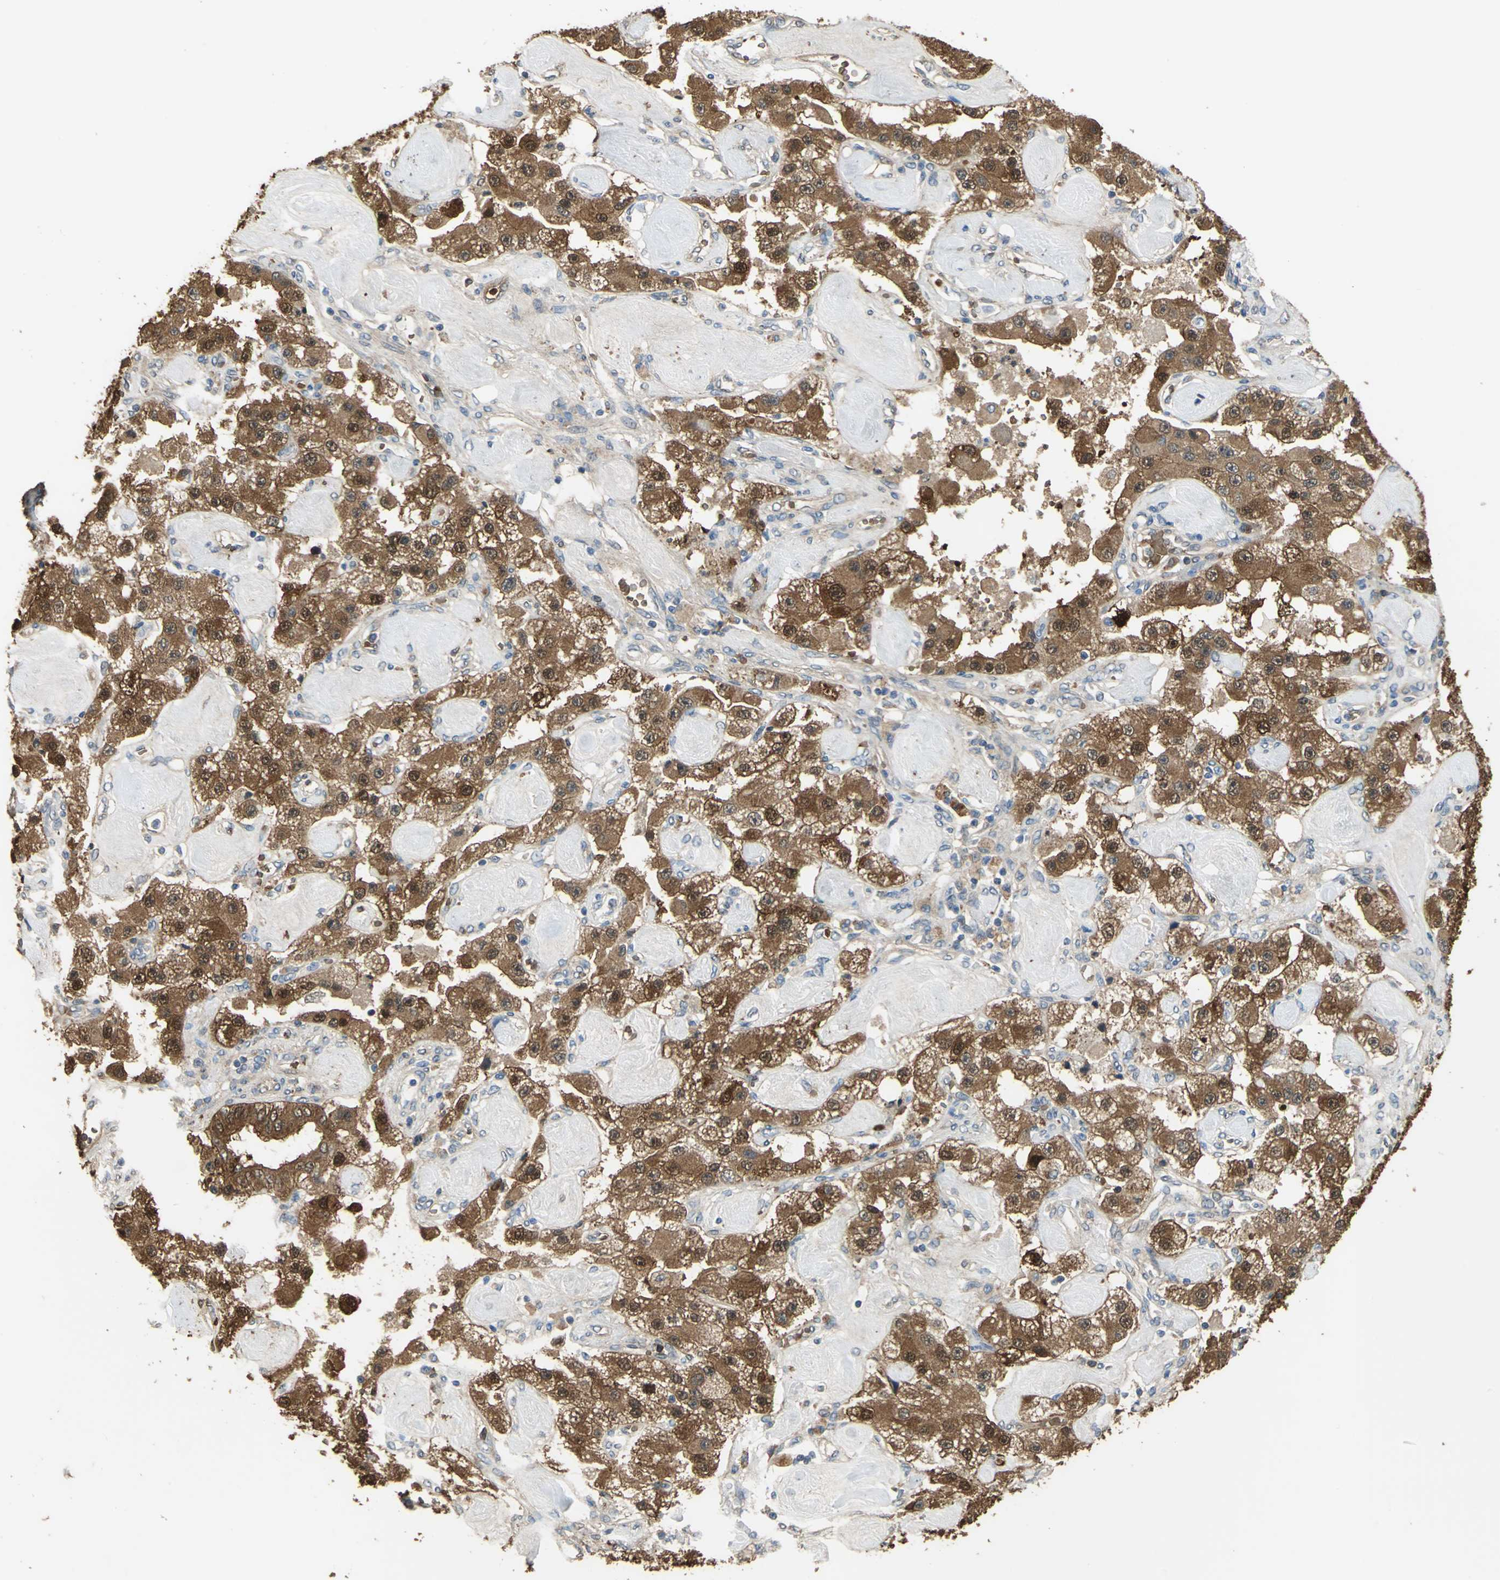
{"staining": {"intensity": "strong", "quantity": ">75%", "location": "cytoplasmic/membranous,nuclear"}, "tissue": "carcinoid", "cell_type": "Tumor cells", "image_type": "cancer", "snomed": [{"axis": "morphology", "description": "Carcinoid, malignant, NOS"}, {"axis": "topography", "description": "Pancreas"}], "caption": "The photomicrograph displays staining of carcinoid (malignant), revealing strong cytoplasmic/membranous and nuclear protein positivity (brown color) within tumor cells.", "gene": "DDAH1", "patient": {"sex": "male", "age": 41}}